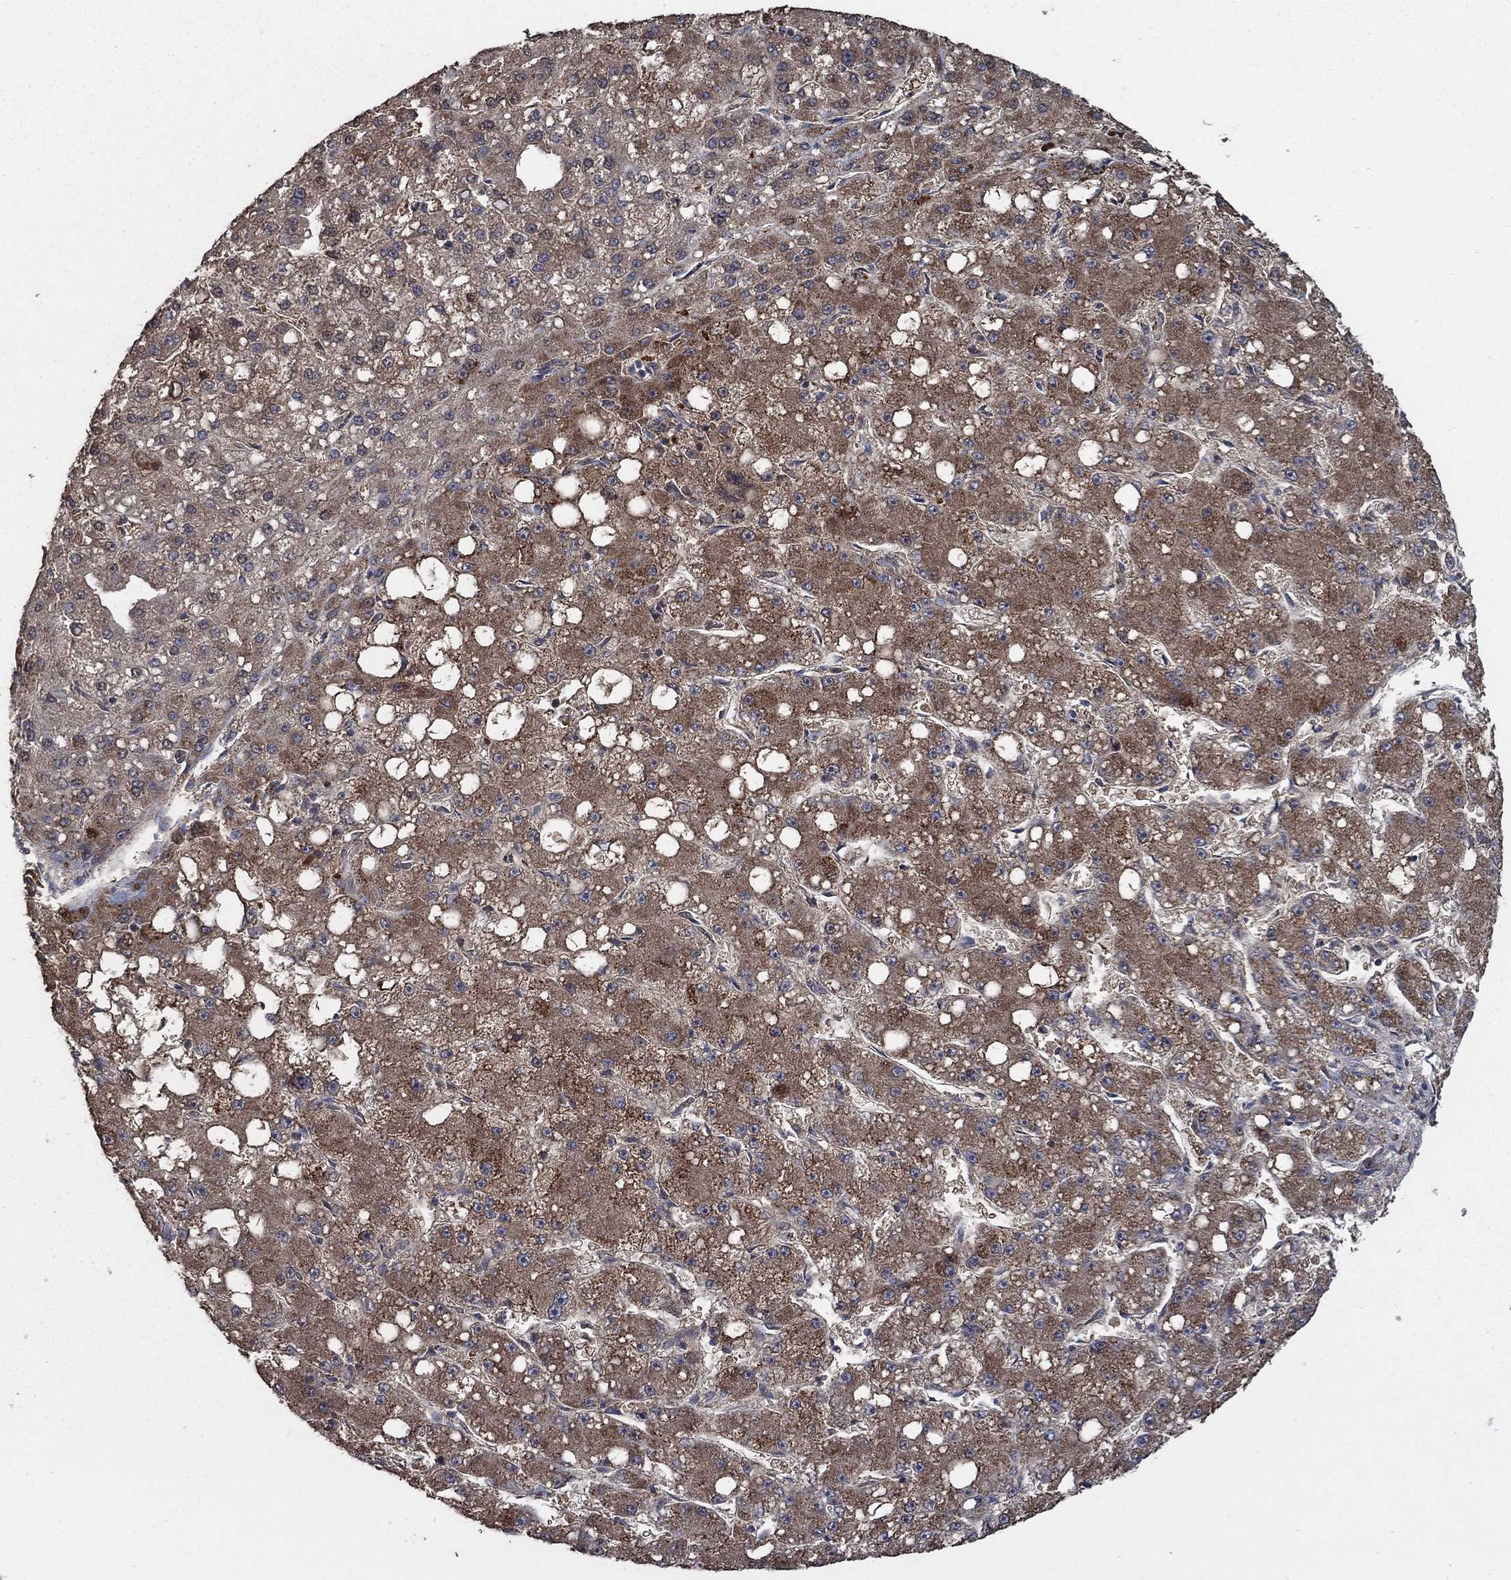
{"staining": {"intensity": "moderate", "quantity": "25%-75%", "location": "cytoplasmic/membranous"}, "tissue": "liver cancer", "cell_type": "Tumor cells", "image_type": "cancer", "snomed": [{"axis": "morphology", "description": "Carcinoma, Hepatocellular, NOS"}, {"axis": "topography", "description": "Liver"}], "caption": "Immunohistochemistry of human hepatocellular carcinoma (liver) demonstrates medium levels of moderate cytoplasmic/membranous staining in about 25%-75% of tumor cells. Using DAB (brown) and hematoxylin (blue) stains, captured at high magnification using brightfield microscopy.", "gene": "MRPS24", "patient": {"sex": "male", "age": 67}}